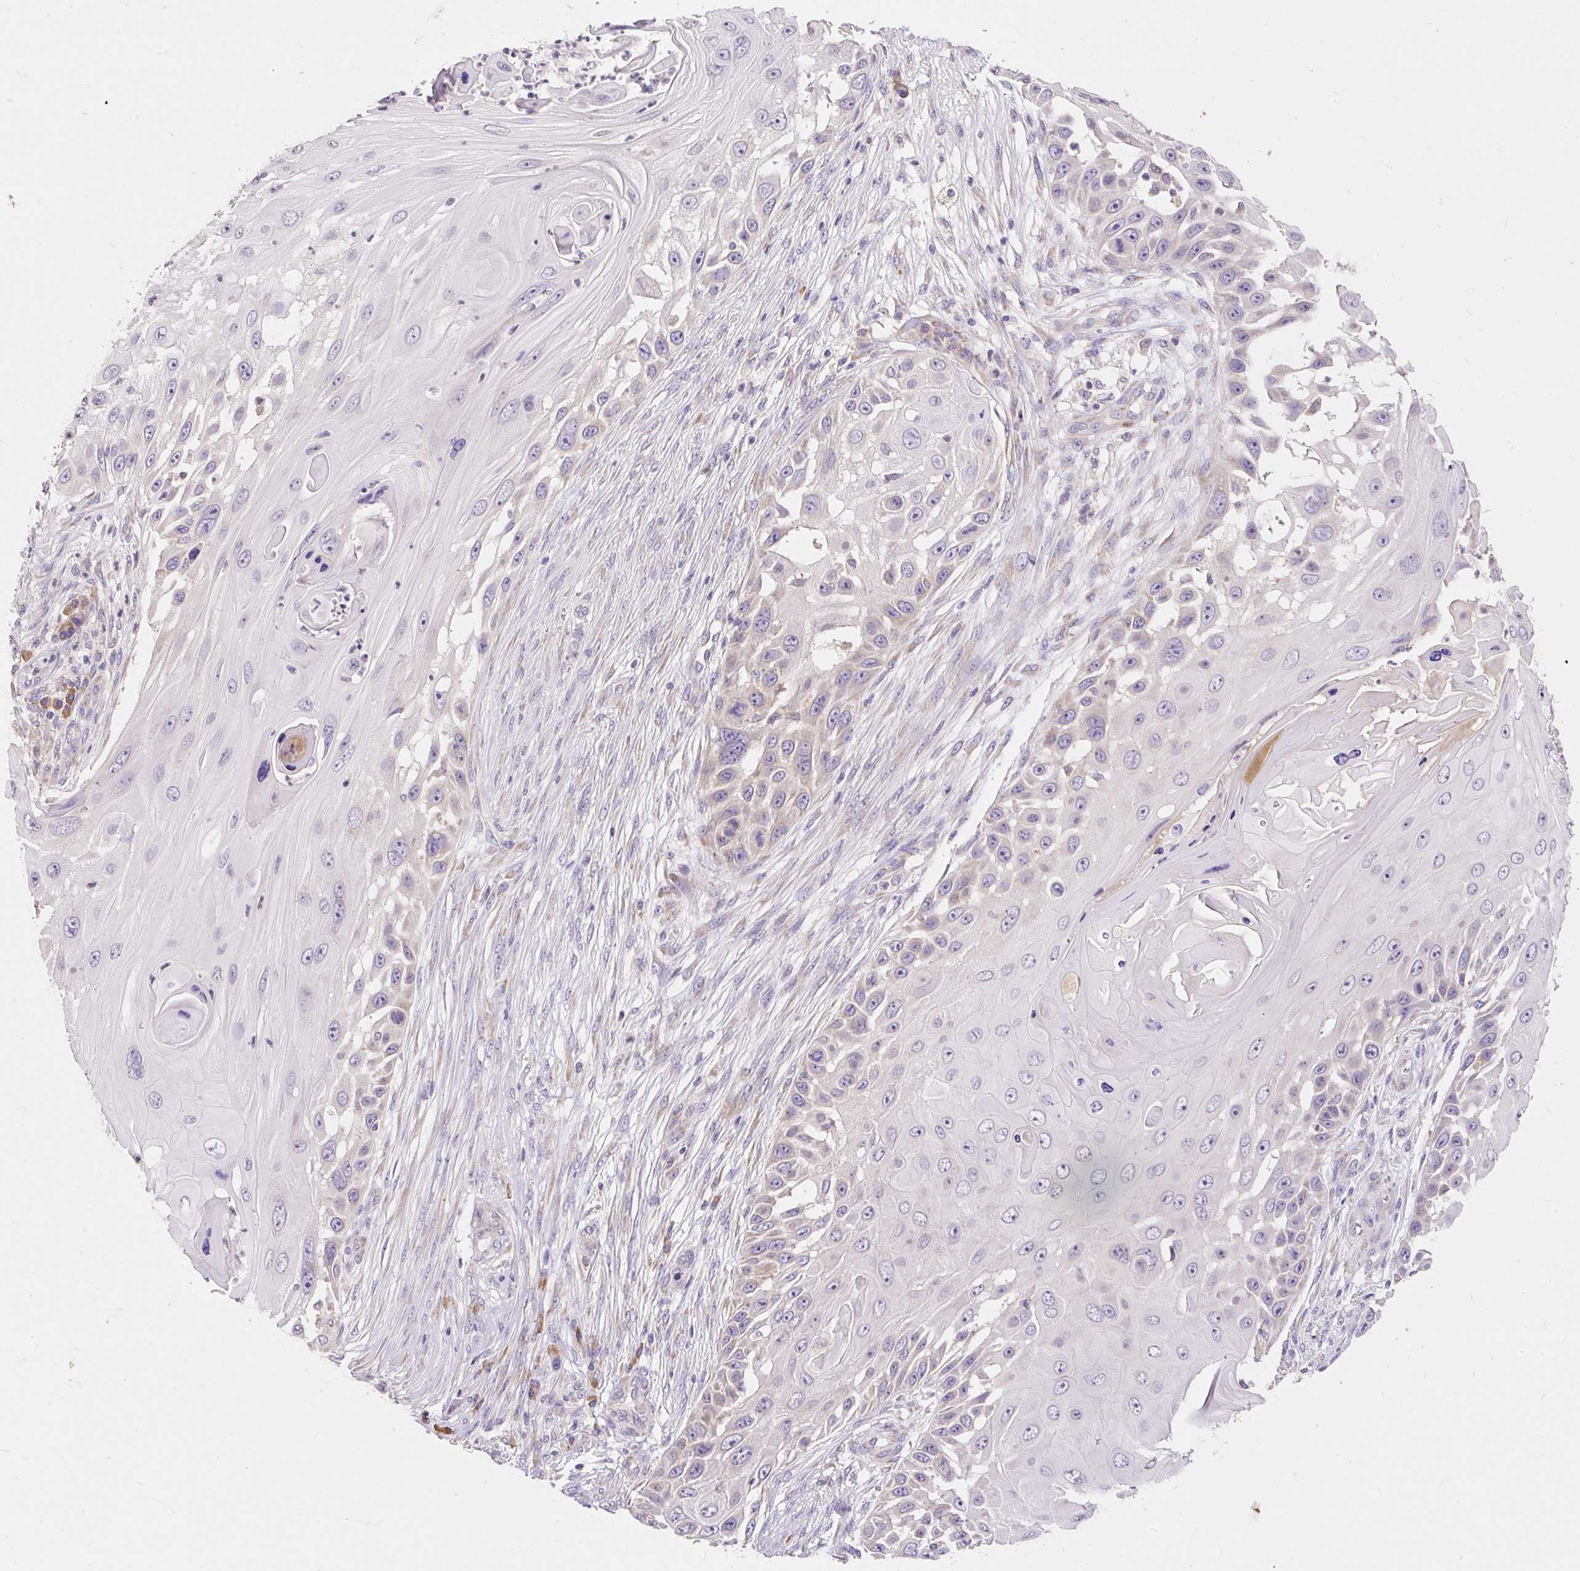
{"staining": {"intensity": "negative", "quantity": "none", "location": "none"}, "tissue": "skin cancer", "cell_type": "Tumor cells", "image_type": "cancer", "snomed": [{"axis": "morphology", "description": "Squamous cell carcinoma, NOS"}, {"axis": "topography", "description": "Skin"}], "caption": "Immunohistochemistry (IHC) histopathology image of skin squamous cell carcinoma stained for a protein (brown), which displays no staining in tumor cells.", "gene": "SEC63", "patient": {"sex": "female", "age": 44}}